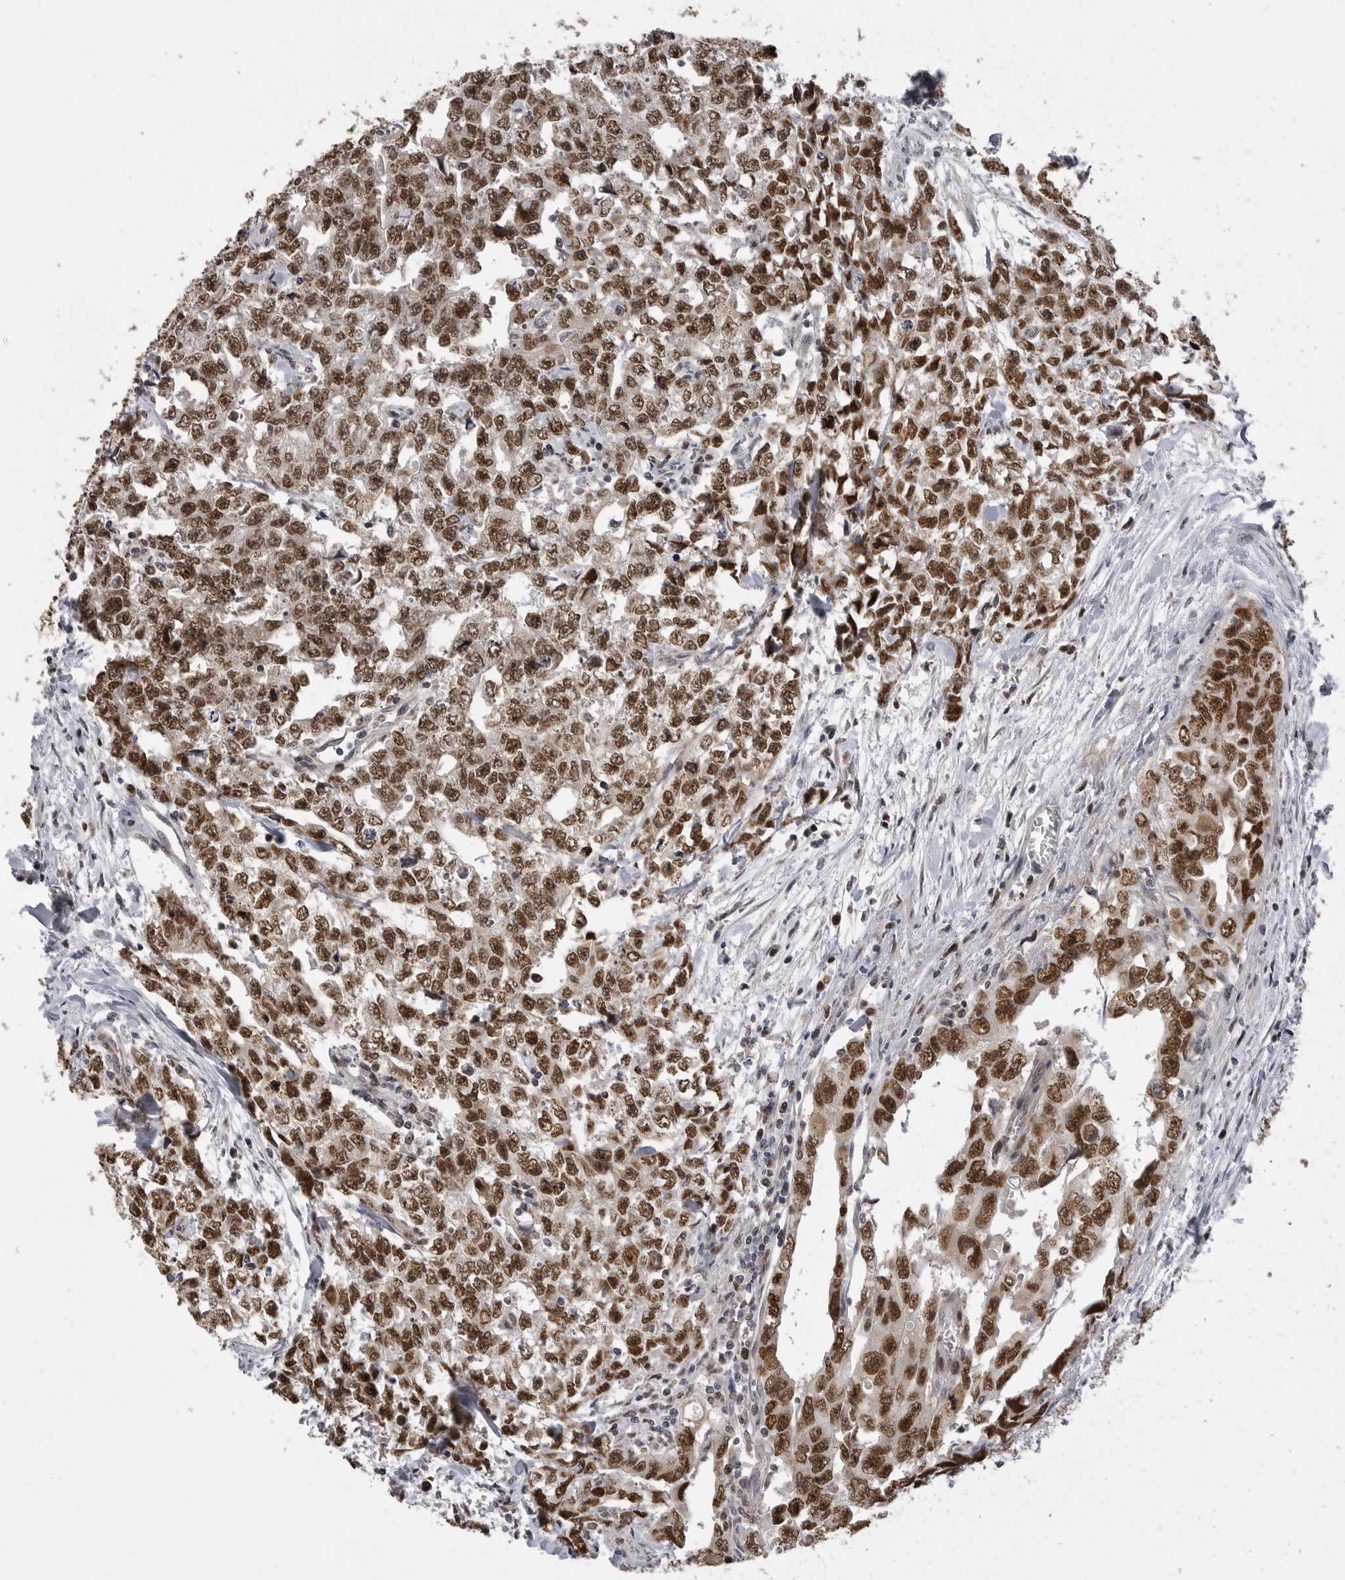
{"staining": {"intensity": "strong", "quantity": ">75%", "location": "nuclear"}, "tissue": "testis cancer", "cell_type": "Tumor cells", "image_type": "cancer", "snomed": [{"axis": "morphology", "description": "Carcinoma, Embryonal, NOS"}, {"axis": "topography", "description": "Testis"}], "caption": "IHC photomicrograph of neoplastic tissue: human testis embryonal carcinoma stained using IHC displays high levels of strong protein expression localized specifically in the nuclear of tumor cells, appearing as a nuclear brown color.", "gene": "SMARCC1", "patient": {"sex": "male", "age": 28}}